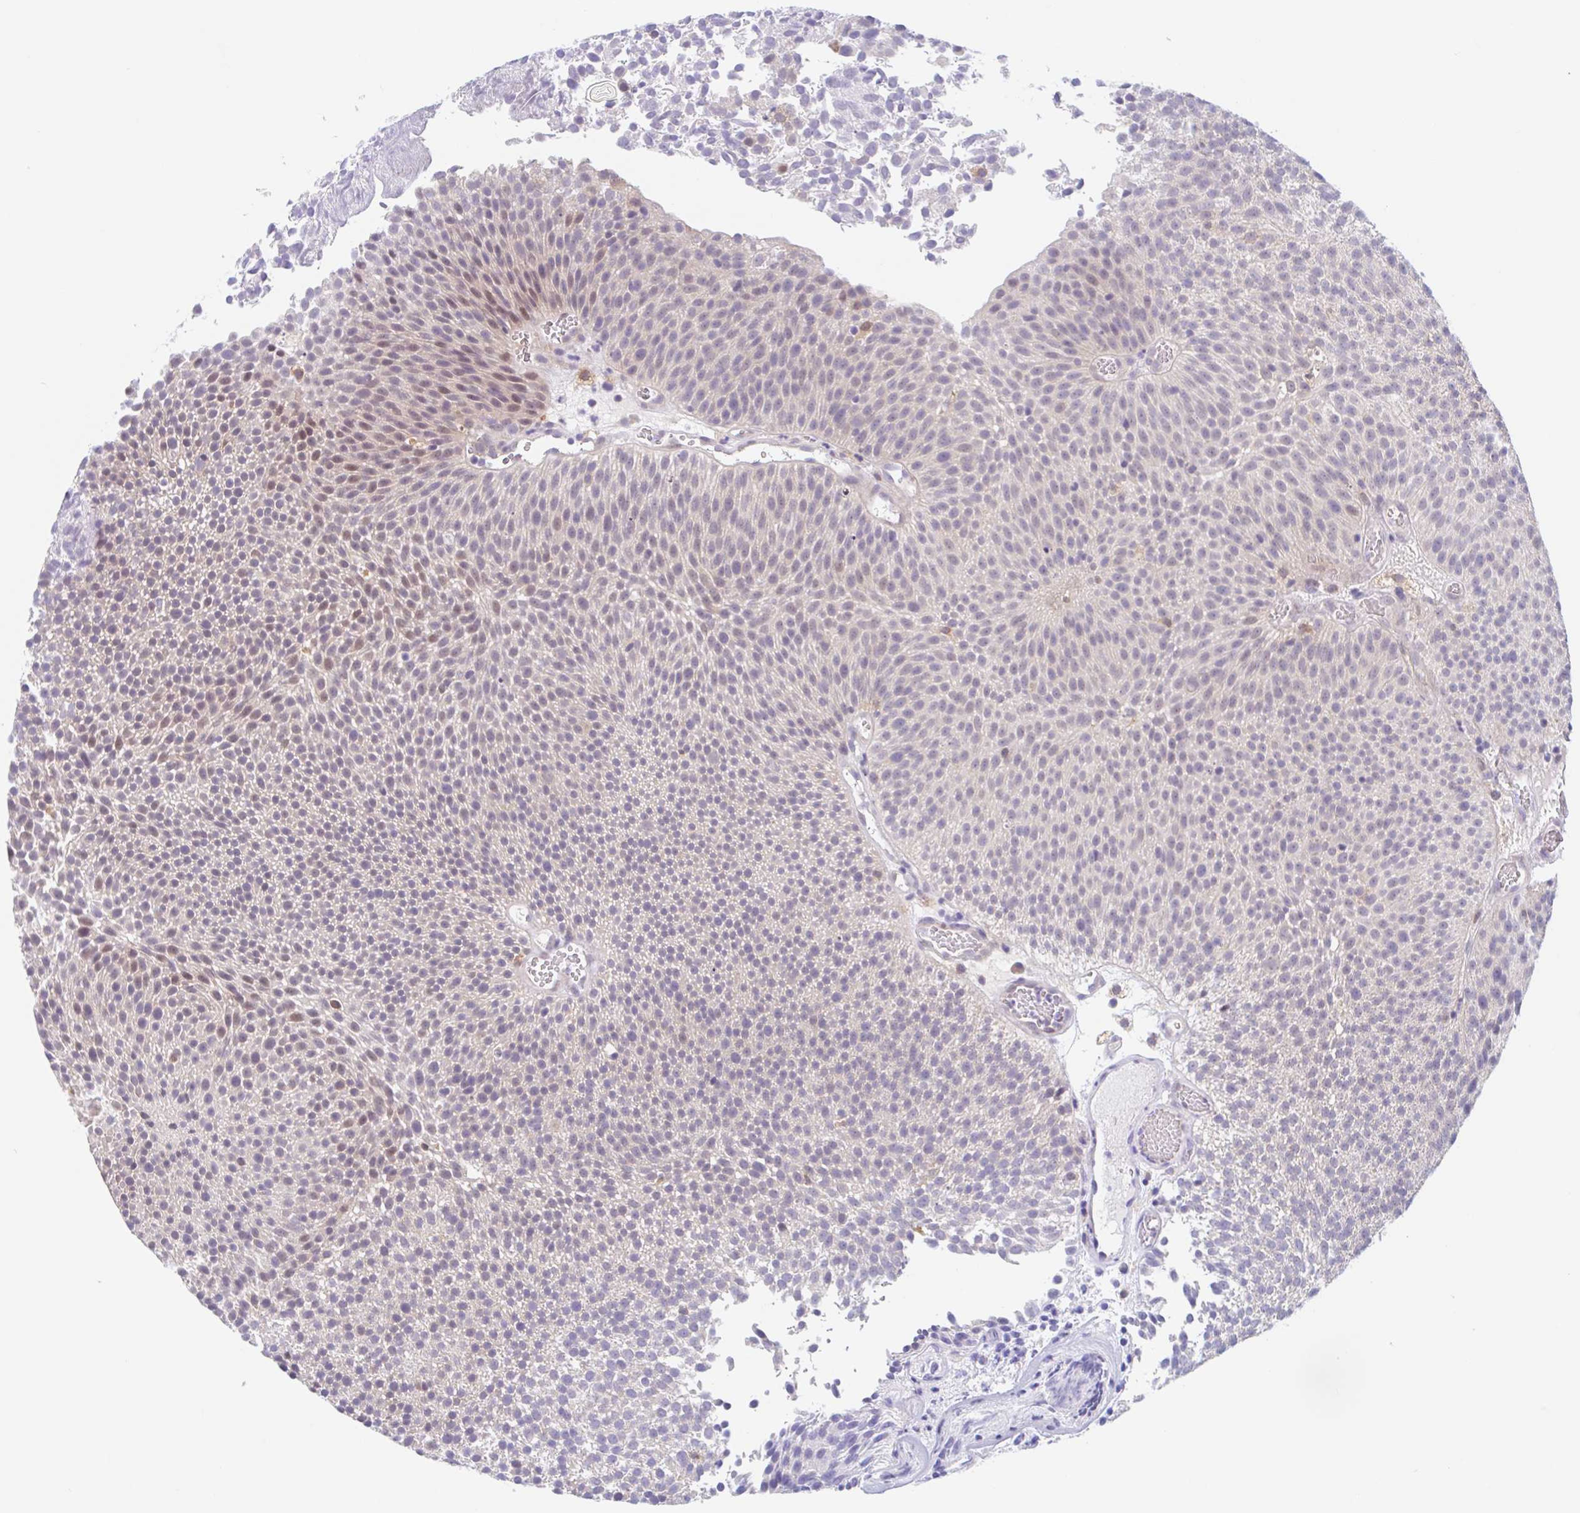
{"staining": {"intensity": "moderate", "quantity": "25%-75%", "location": "nuclear"}, "tissue": "urothelial cancer", "cell_type": "Tumor cells", "image_type": "cancer", "snomed": [{"axis": "morphology", "description": "Urothelial carcinoma, Low grade"}, {"axis": "topography", "description": "Urinary bladder"}], "caption": "About 25%-75% of tumor cells in human low-grade urothelial carcinoma reveal moderate nuclear protein expression as visualized by brown immunohistochemical staining.", "gene": "TMEM86A", "patient": {"sex": "female", "age": 79}}